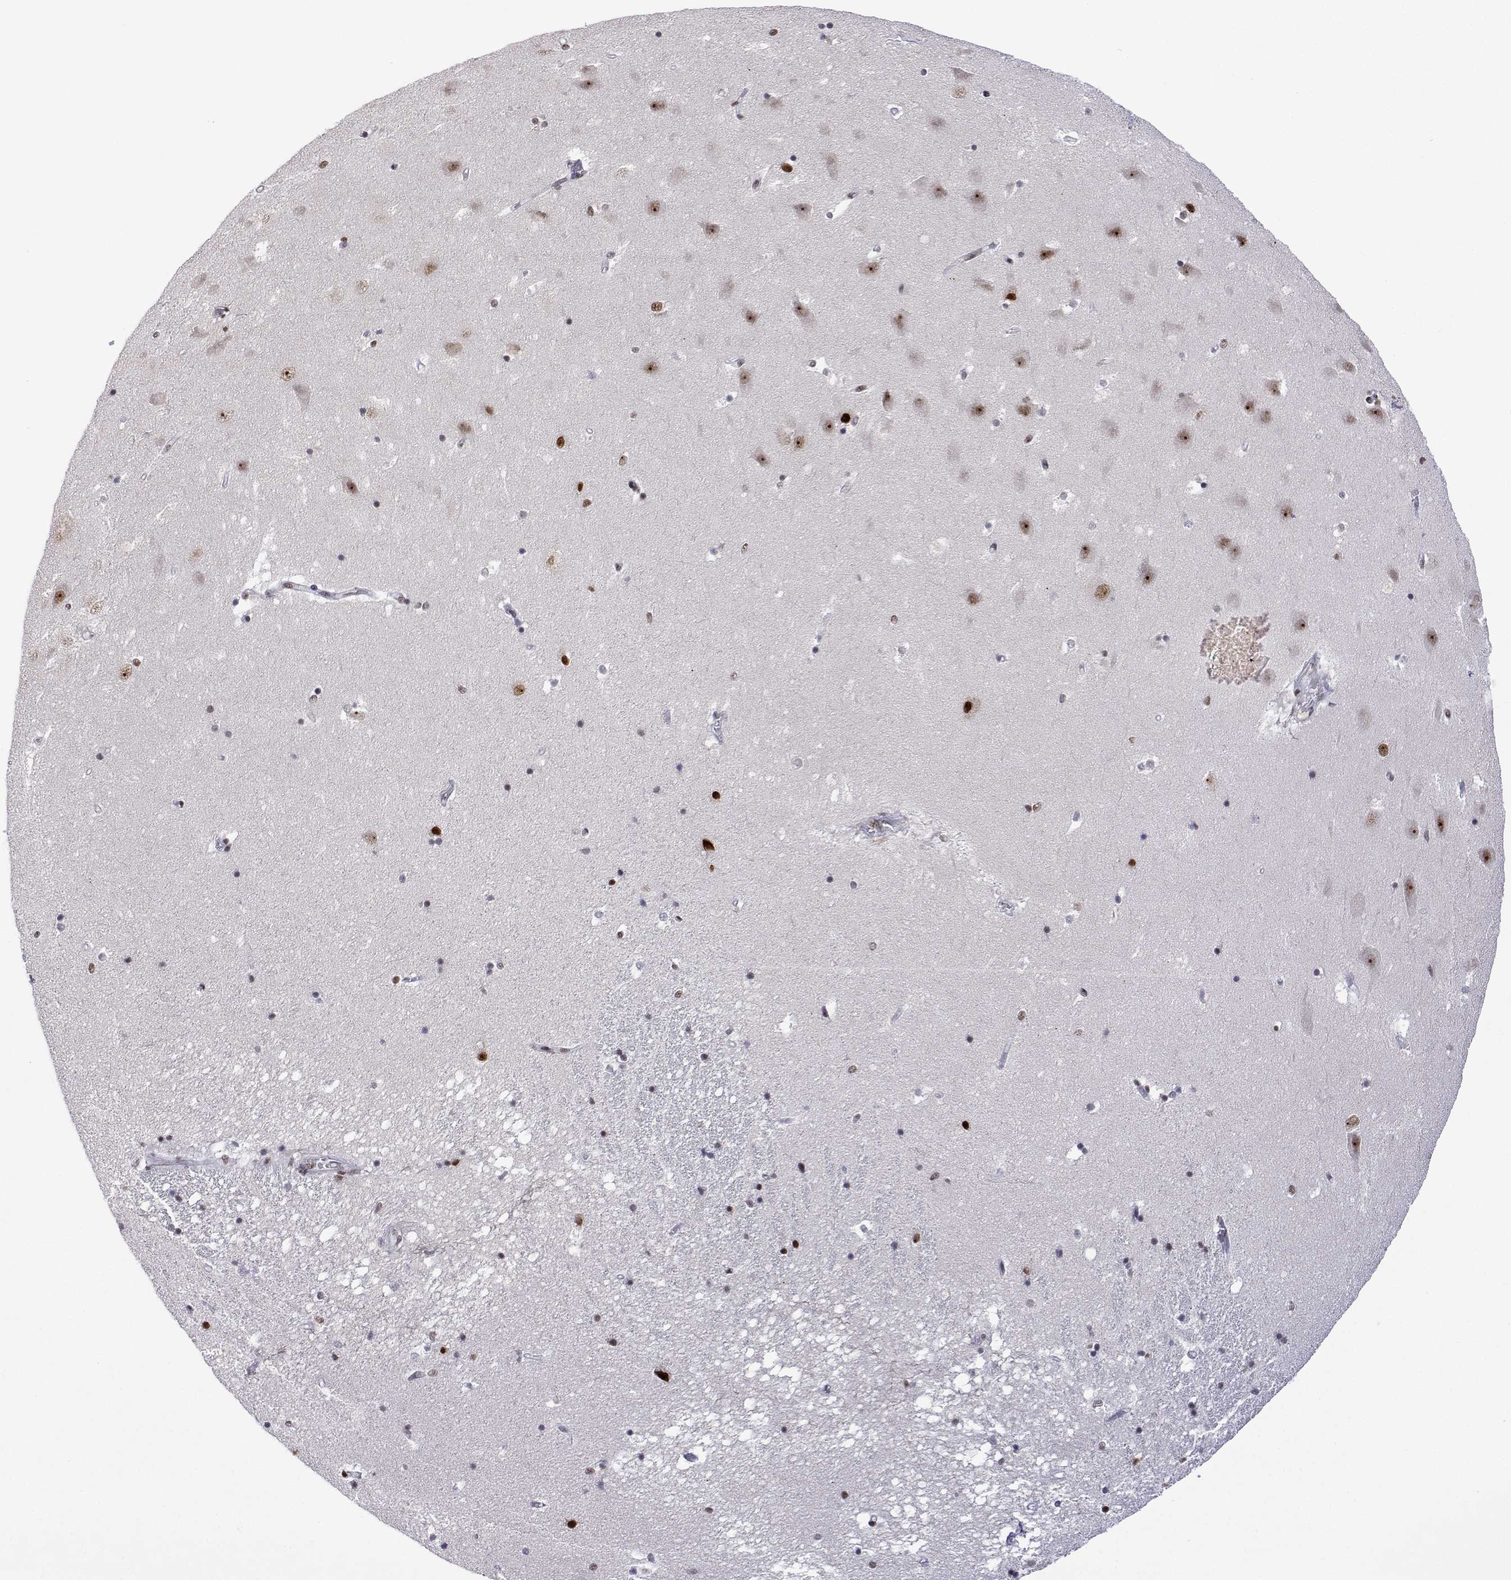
{"staining": {"intensity": "moderate", "quantity": ">75%", "location": "nuclear"}, "tissue": "hippocampus", "cell_type": "Glial cells", "image_type": "normal", "snomed": [{"axis": "morphology", "description": "Normal tissue, NOS"}, {"axis": "topography", "description": "Hippocampus"}], "caption": "The immunohistochemical stain highlights moderate nuclear staining in glial cells of normal hippocampus.", "gene": "ADAR", "patient": {"sex": "male", "age": 58}}